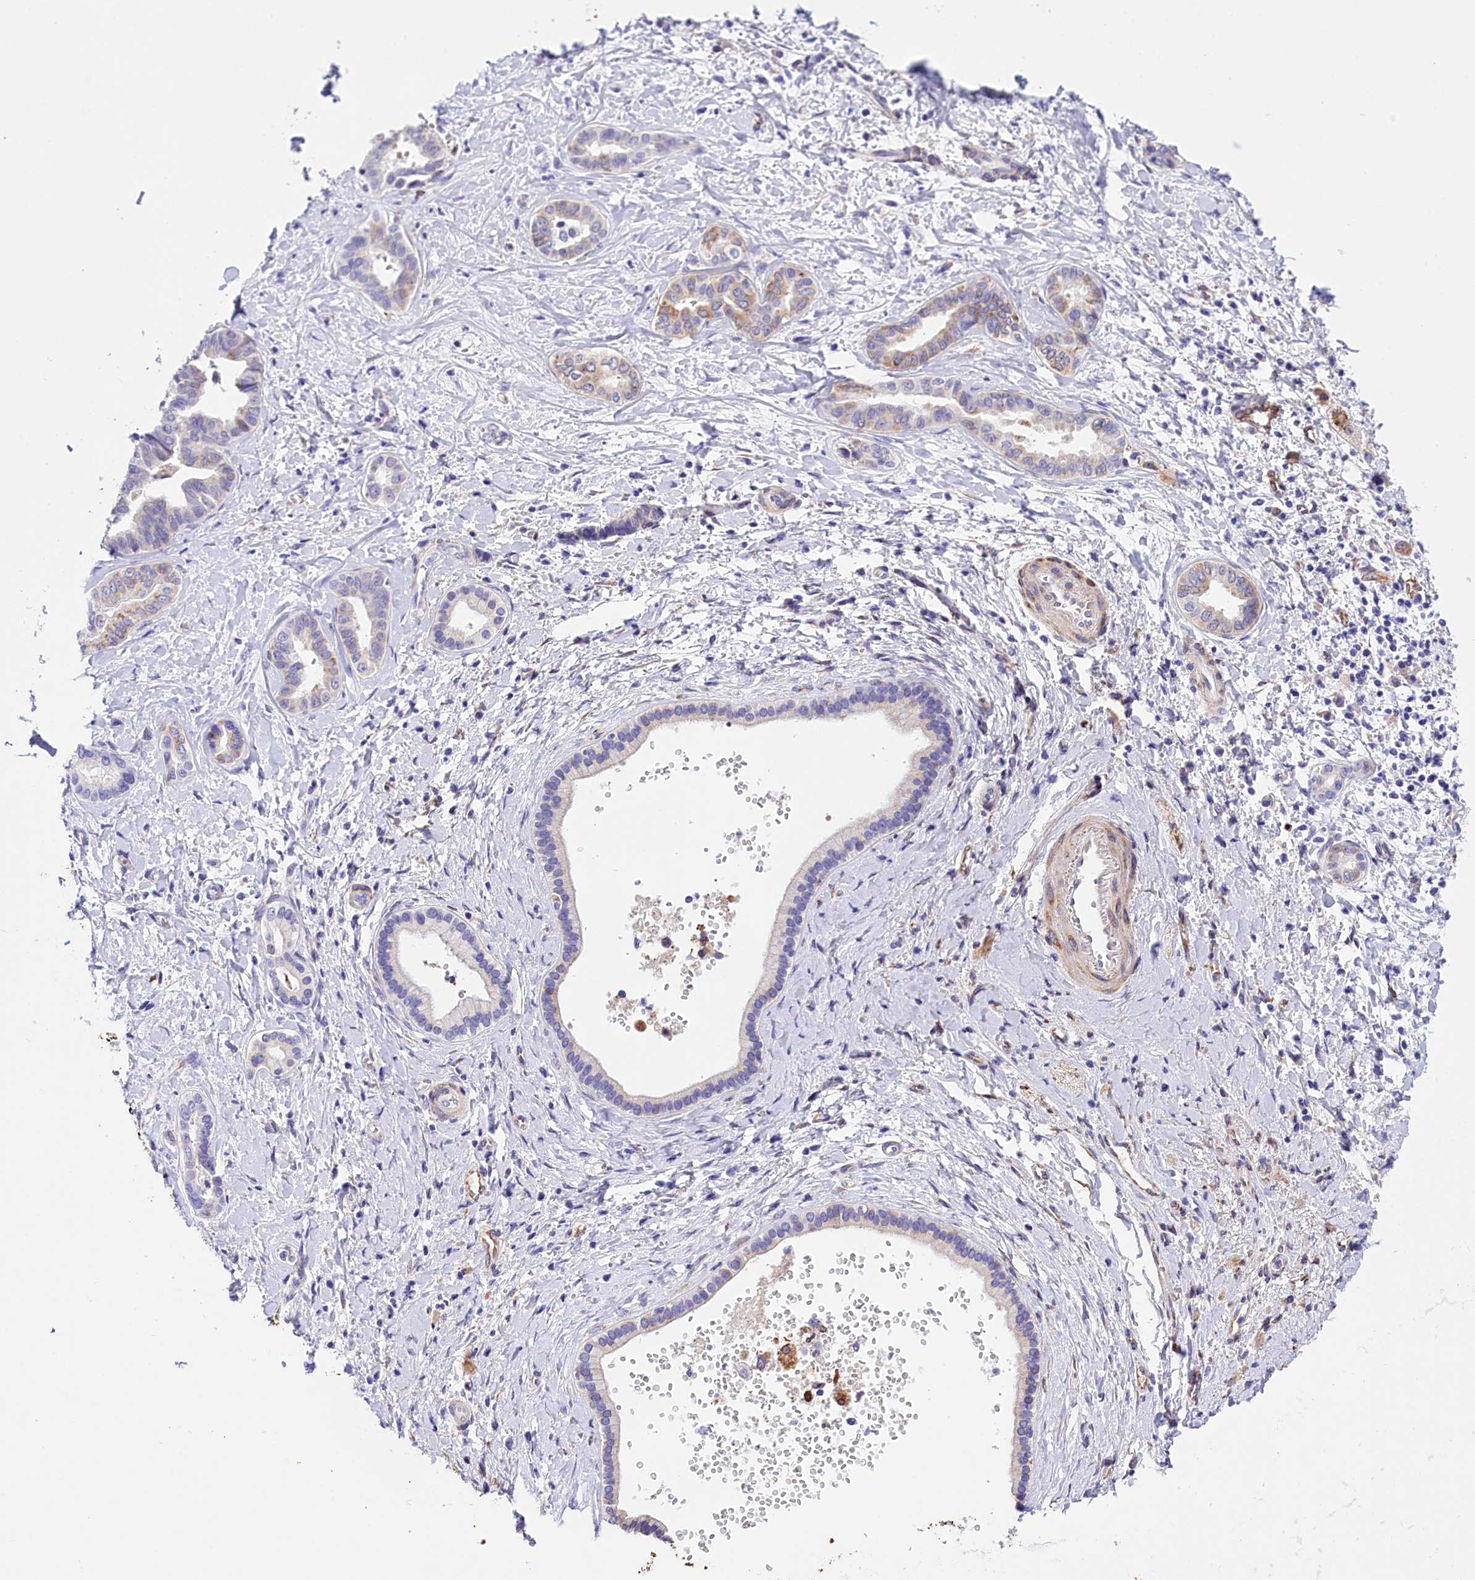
{"staining": {"intensity": "weak", "quantity": "<25%", "location": "cytoplasmic/membranous"}, "tissue": "liver cancer", "cell_type": "Tumor cells", "image_type": "cancer", "snomed": [{"axis": "morphology", "description": "Cholangiocarcinoma"}, {"axis": "topography", "description": "Liver"}], "caption": "High power microscopy image of an immunohistochemistry micrograph of cholangiocarcinoma (liver), revealing no significant expression in tumor cells.", "gene": "ITGA1", "patient": {"sex": "female", "age": 77}}